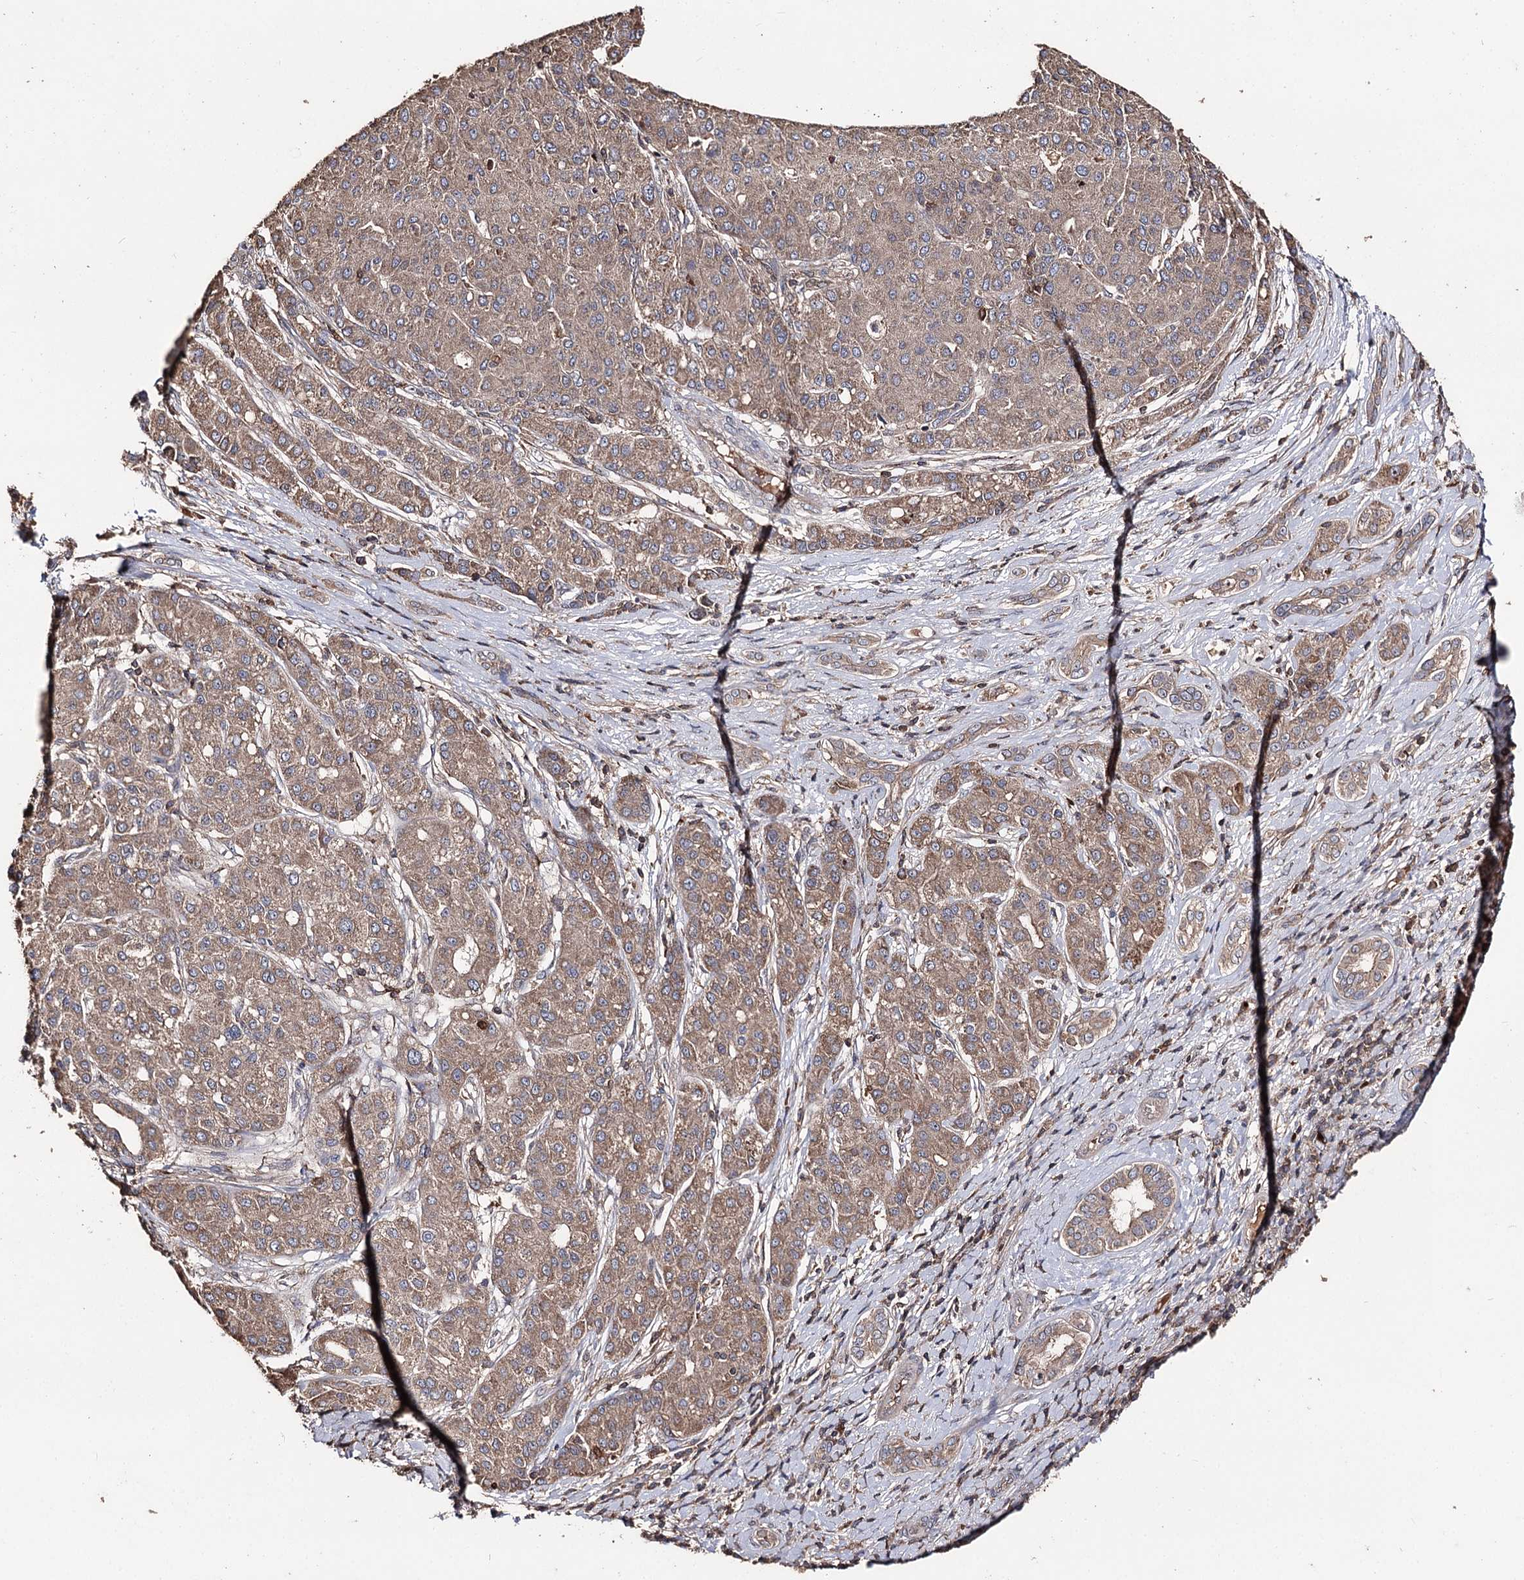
{"staining": {"intensity": "moderate", "quantity": ">75%", "location": "cytoplasmic/membranous"}, "tissue": "liver cancer", "cell_type": "Tumor cells", "image_type": "cancer", "snomed": [{"axis": "morphology", "description": "Carcinoma, Hepatocellular, NOS"}, {"axis": "topography", "description": "Liver"}], "caption": "DAB immunohistochemical staining of liver cancer exhibits moderate cytoplasmic/membranous protein expression in about >75% of tumor cells. The staining is performed using DAB (3,3'-diaminobenzidine) brown chromogen to label protein expression. The nuclei are counter-stained blue using hematoxylin.", "gene": "FAM53B", "patient": {"sex": "male", "age": 65}}